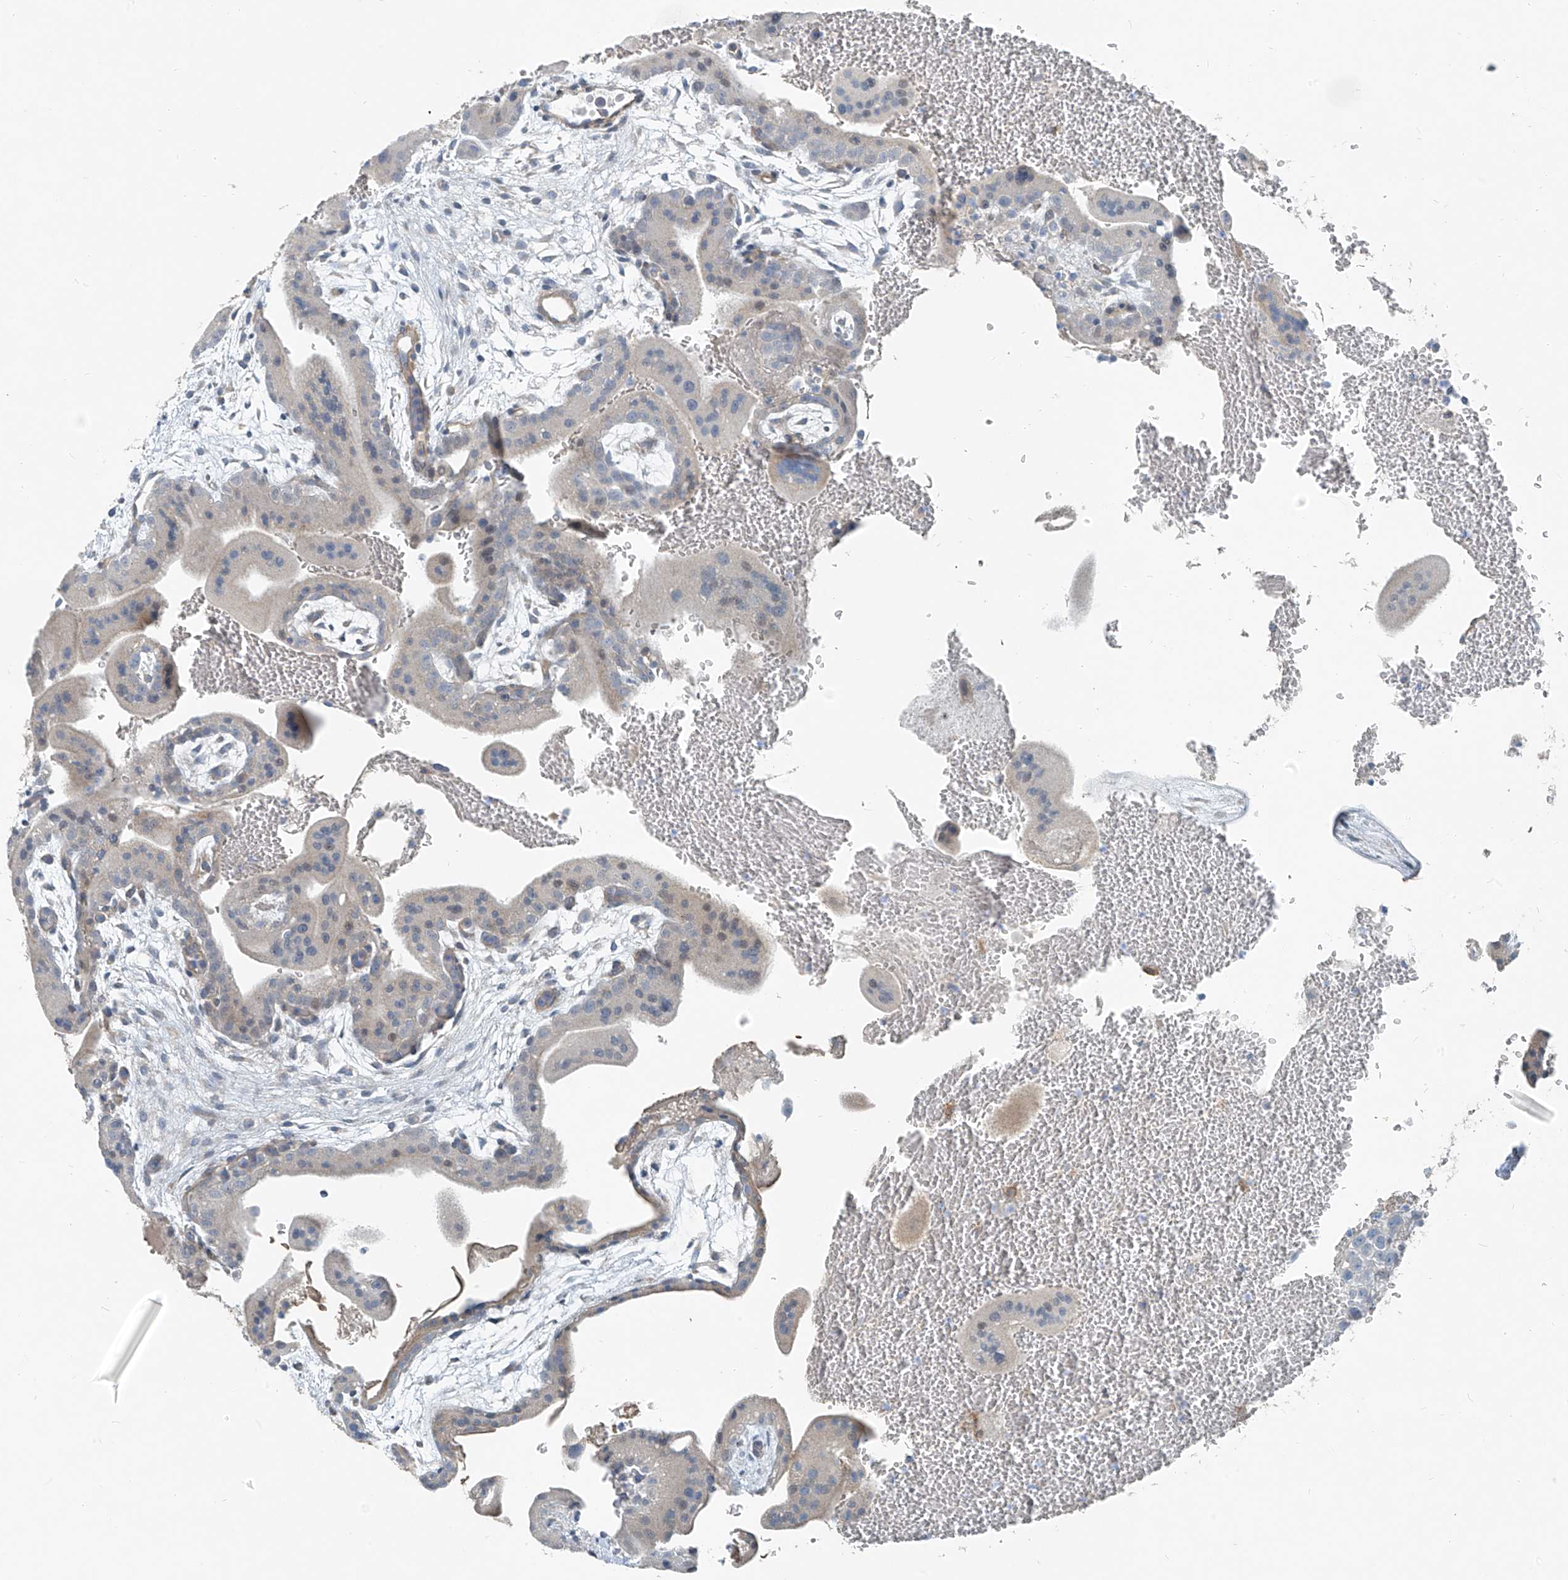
{"staining": {"intensity": "negative", "quantity": "none", "location": "none"}, "tissue": "placenta", "cell_type": "Trophoblastic cells", "image_type": "normal", "snomed": [{"axis": "morphology", "description": "Normal tissue, NOS"}, {"axis": "topography", "description": "Placenta"}], "caption": "Image shows no protein positivity in trophoblastic cells of unremarkable placenta.", "gene": "TNS2", "patient": {"sex": "female", "age": 35}}